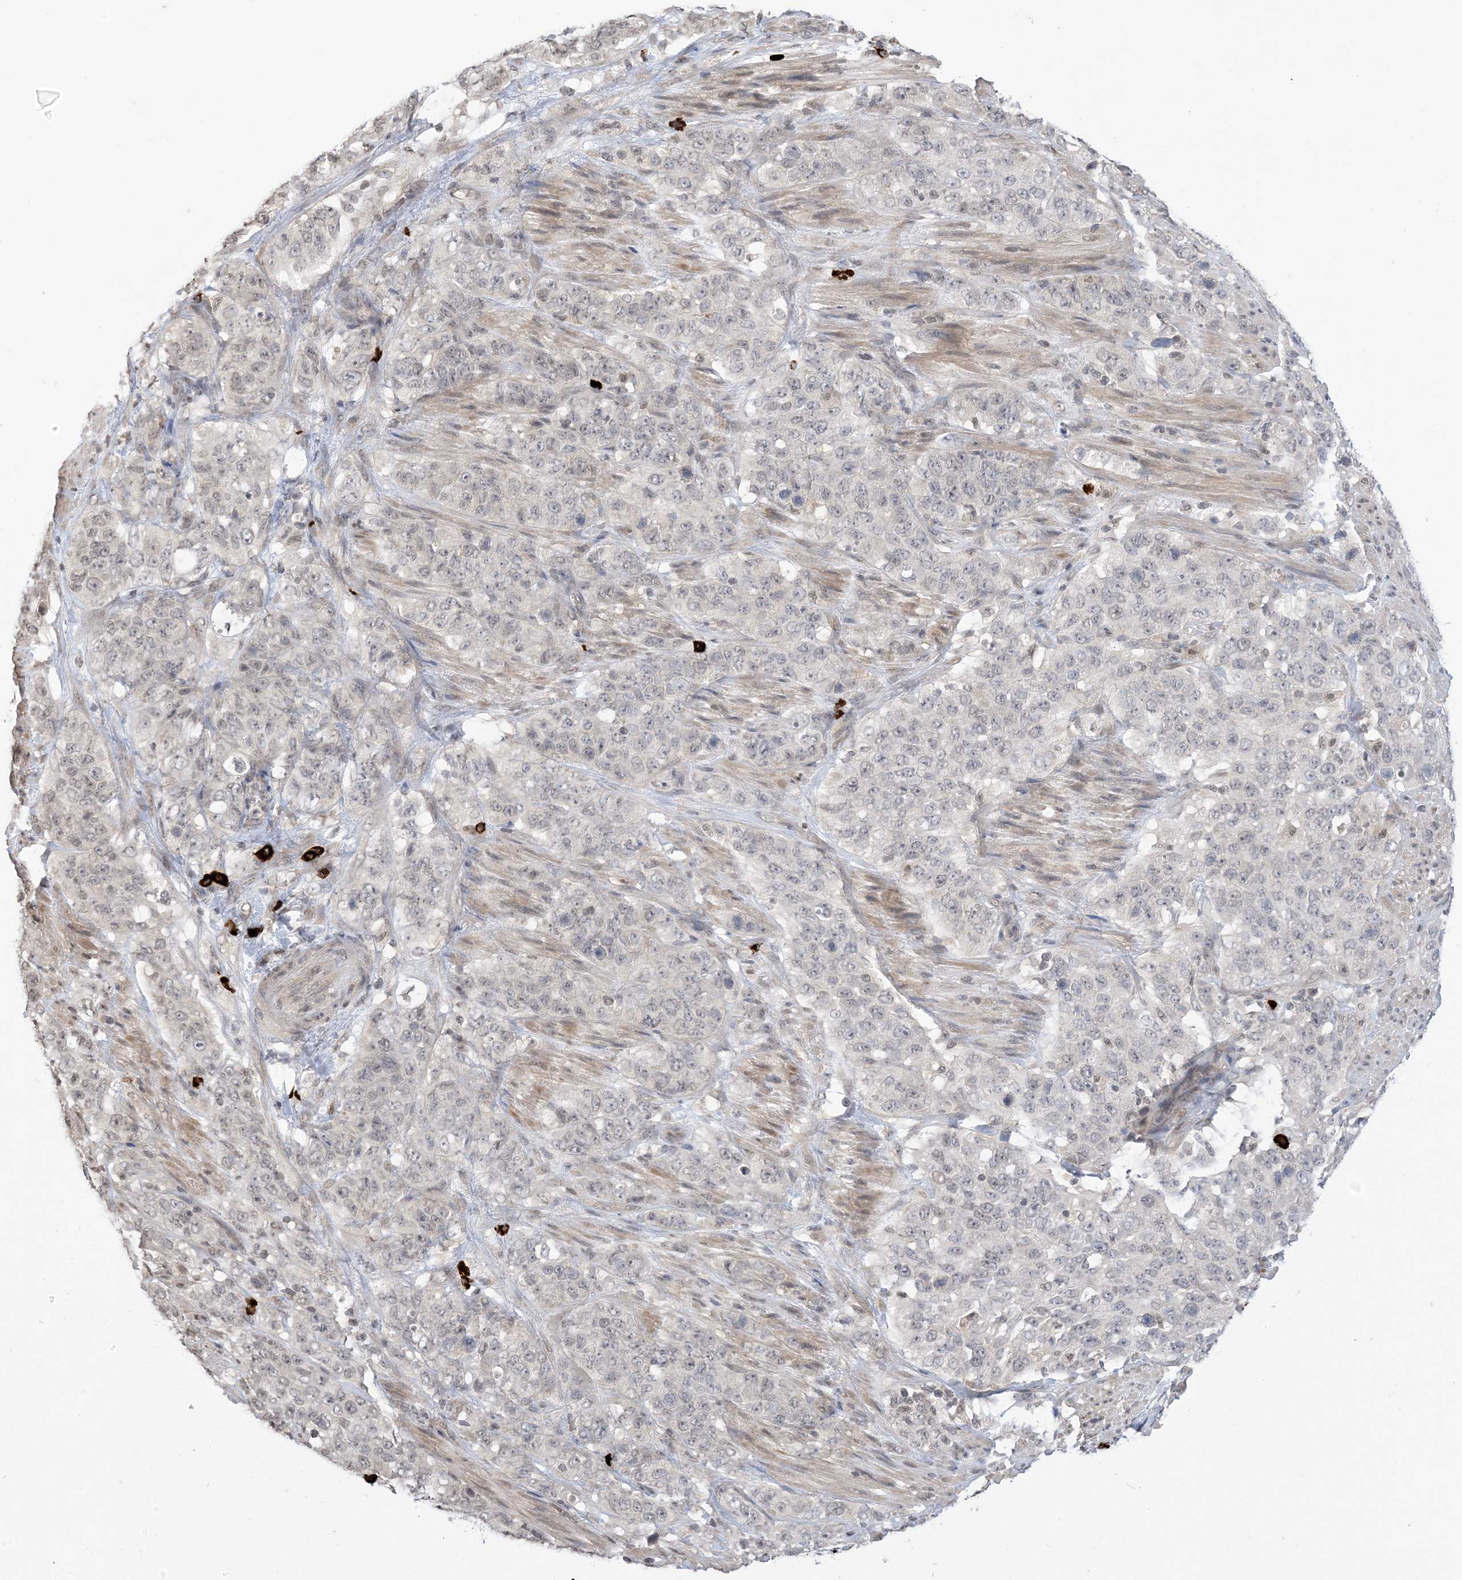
{"staining": {"intensity": "negative", "quantity": "none", "location": "none"}, "tissue": "stomach cancer", "cell_type": "Tumor cells", "image_type": "cancer", "snomed": [{"axis": "morphology", "description": "Adenocarcinoma, NOS"}, {"axis": "topography", "description": "Stomach"}], "caption": "Stomach cancer (adenocarcinoma) was stained to show a protein in brown. There is no significant staining in tumor cells.", "gene": "RANBP9", "patient": {"sex": "male", "age": 48}}